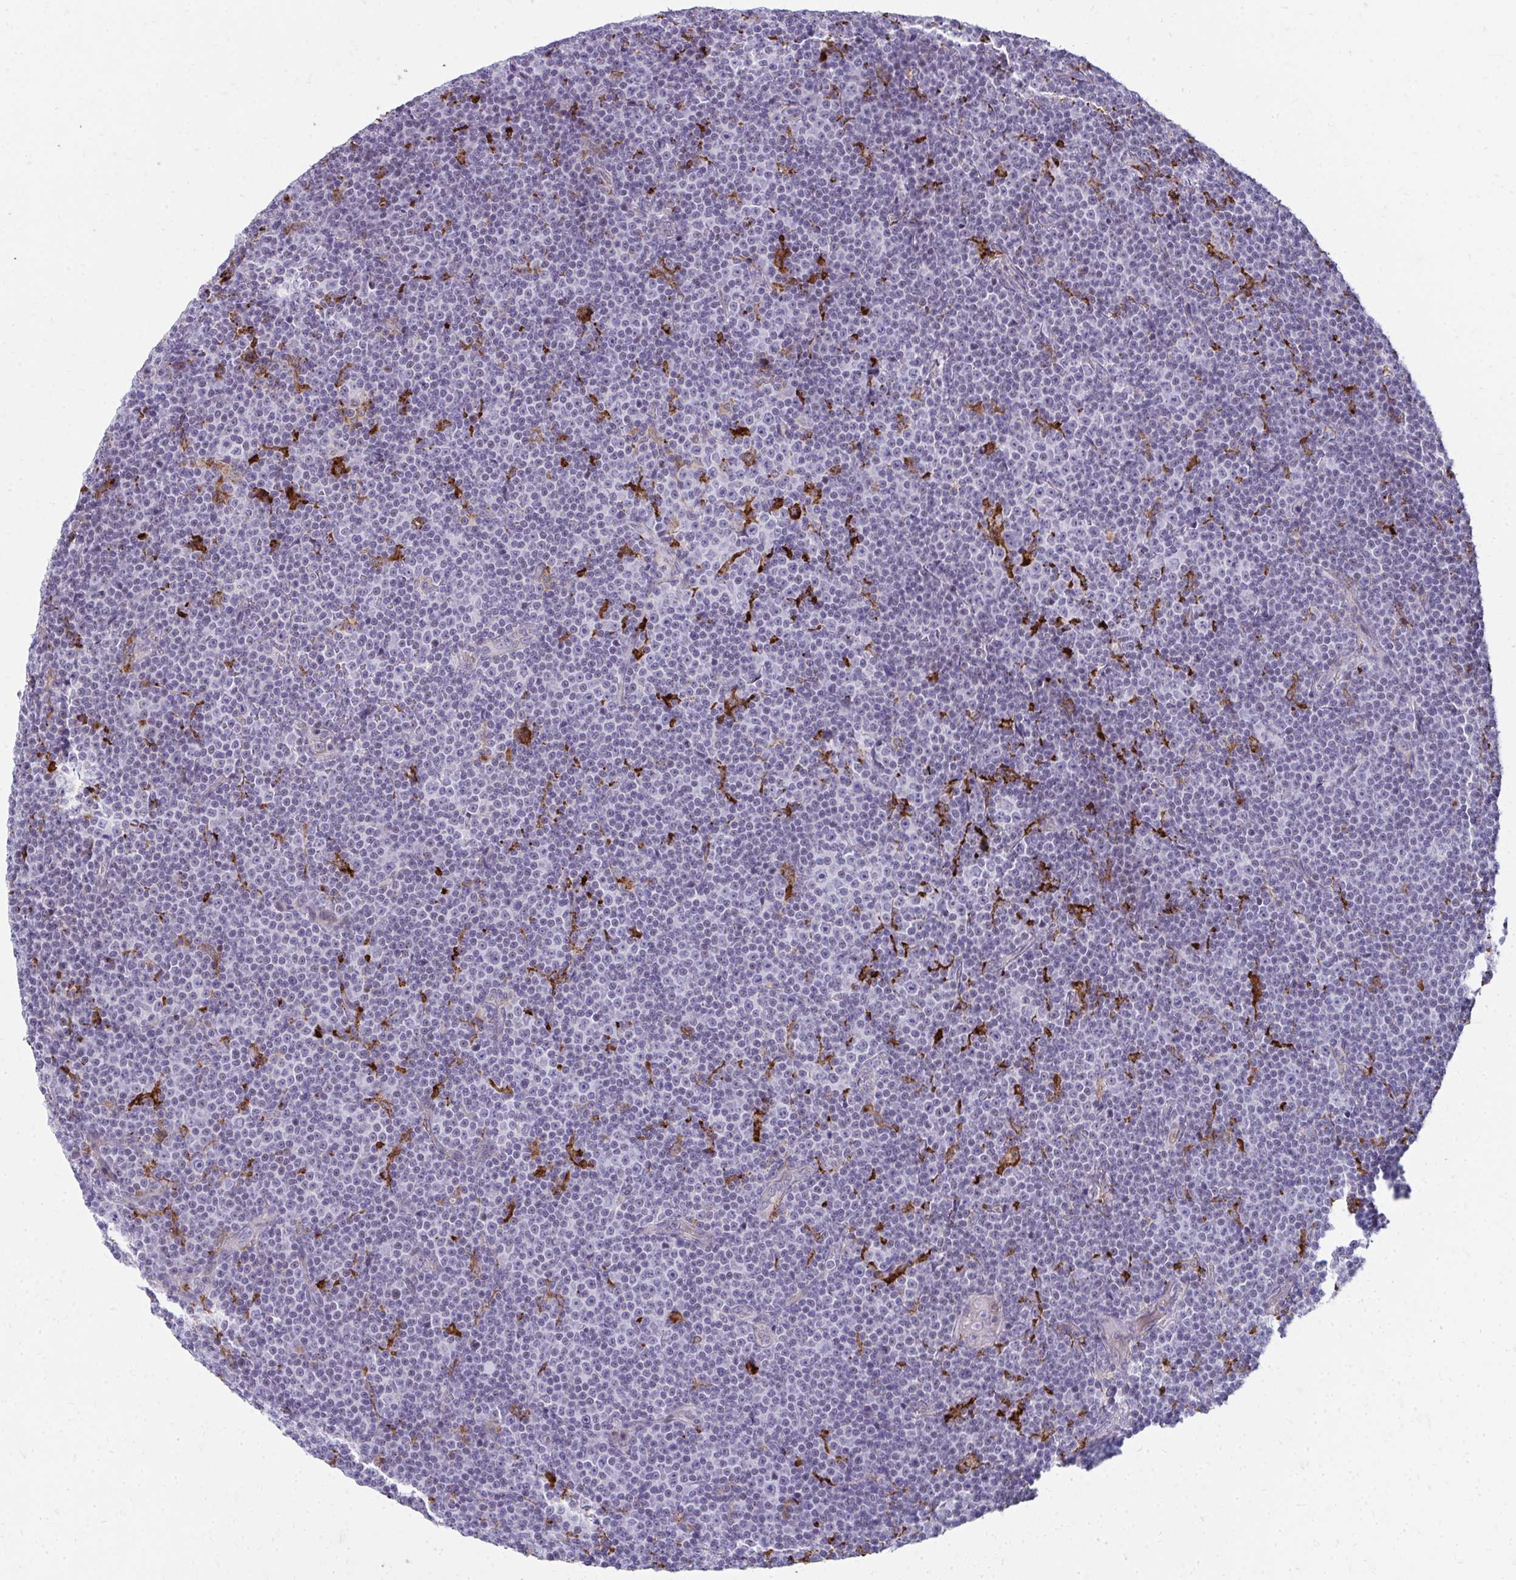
{"staining": {"intensity": "negative", "quantity": "none", "location": "none"}, "tissue": "lymphoma", "cell_type": "Tumor cells", "image_type": "cancer", "snomed": [{"axis": "morphology", "description": "Malignant lymphoma, non-Hodgkin's type, Low grade"}, {"axis": "topography", "description": "Lymph node"}], "caption": "Immunohistochemical staining of human malignant lymphoma, non-Hodgkin's type (low-grade) exhibits no significant staining in tumor cells.", "gene": "CD163", "patient": {"sex": "female", "age": 67}}